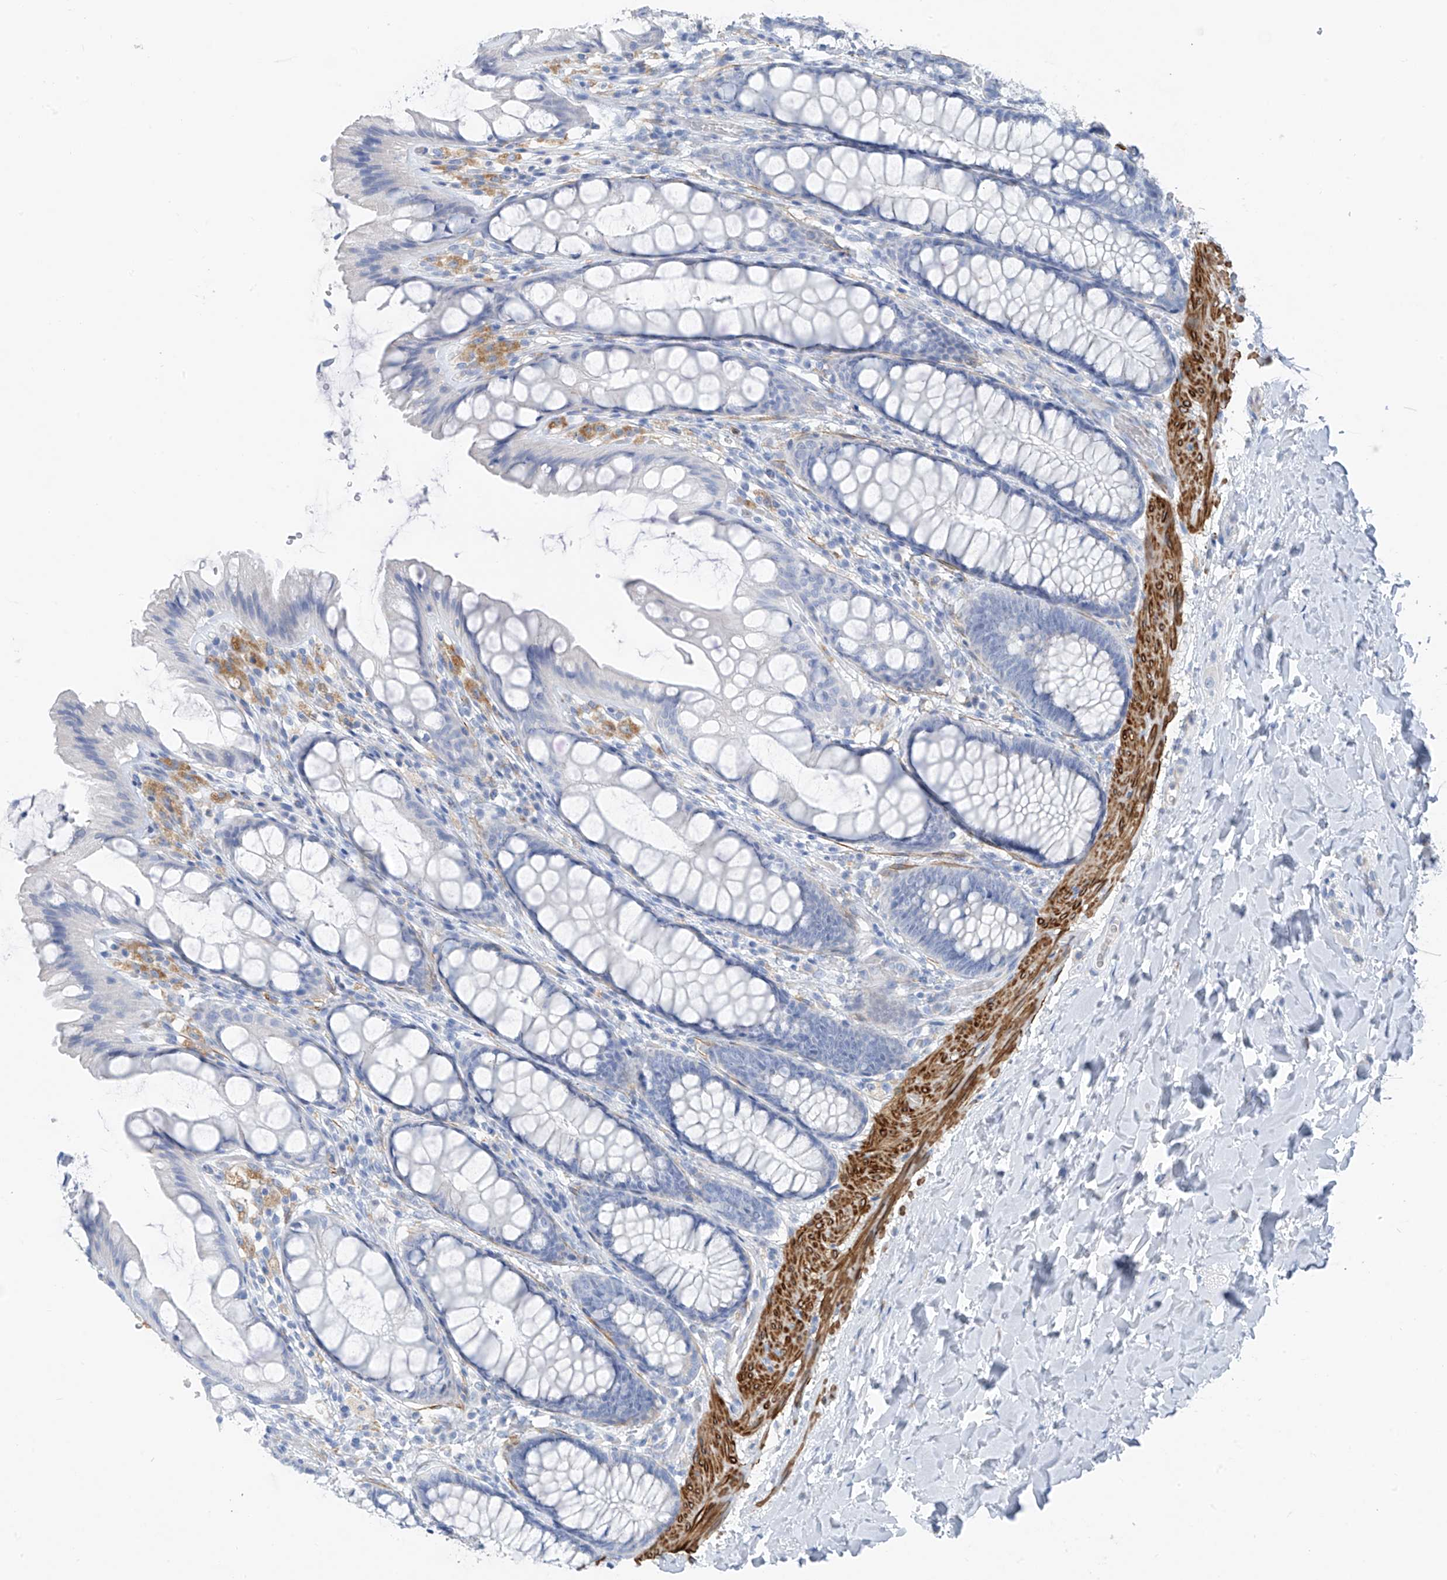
{"staining": {"intensity": "weak", "quantity": ">75%", "location": "cytoplasmic/membranous"}, "tissue": "colon", "cell_type": "Endothelial cells", "image_type": "normal", "snomed": [{"axis": "morphology", "description": "Normal tissue, NOS"}, {"axis": "topography", "description": "Colon"}], "caption": "Brown immunohistochemical staining in normal human colon demonstrates weak cytoplasmic/membranous expression in approximately >75% of endothelial cells.", "gene": "GLMP", "patient": {"sex": "male", "age": 47}}